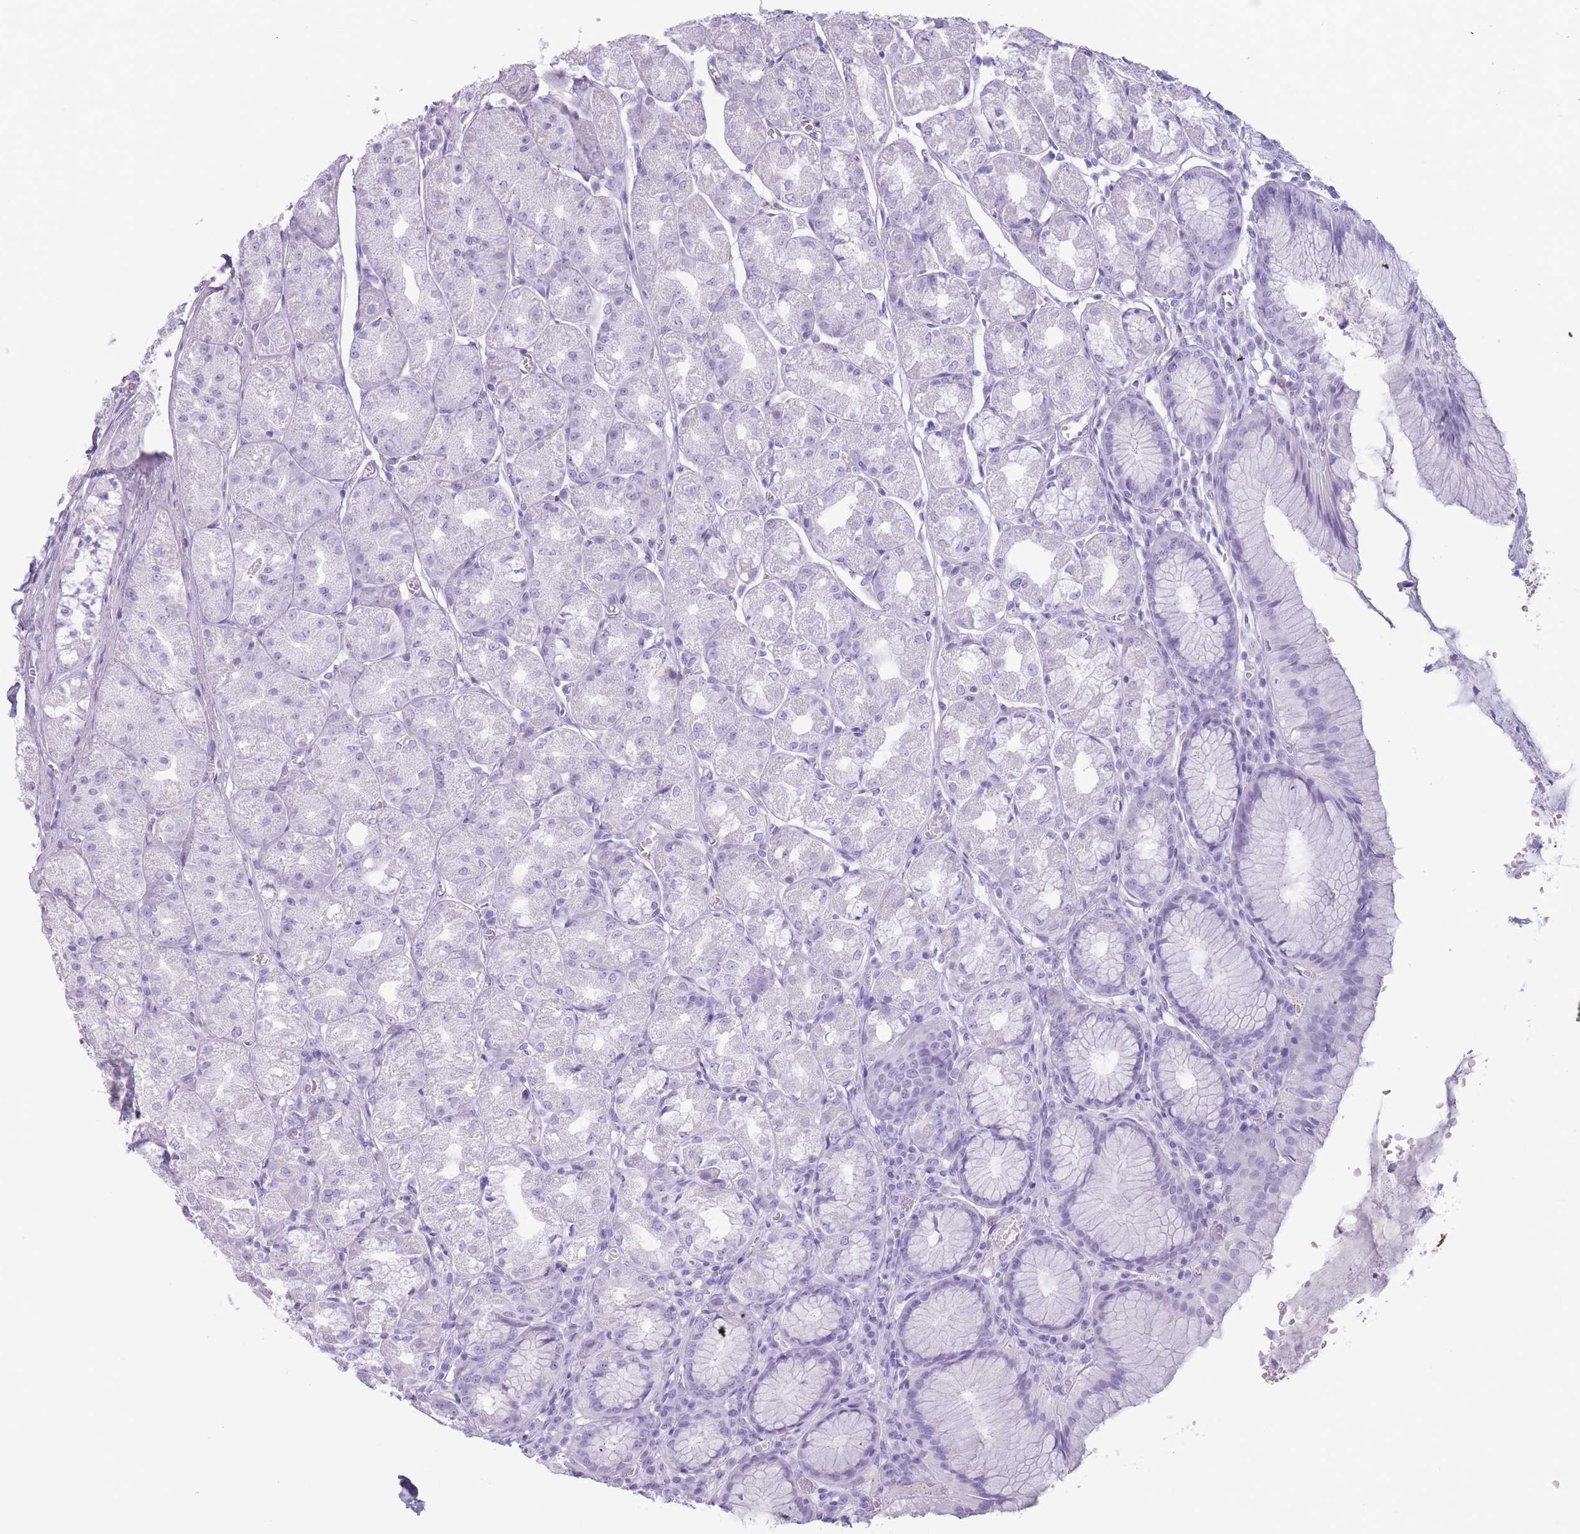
{"staining": {"intensity": "negative", "quantity": "none", "location": "none"}, "tissue": "stomach", "cell_type": "Glandular cells", "image_type": "normal", "snomed": [{"axis": "morphology", "description": "Normal tissue, NOS"}, {"axis": "topography", "description": "Stomach"}], "caption": "High magnification brightfield microscopy of normal stomach stained with DAB (3,3'-diaminobenzidine) (brown) and counterstained with hematoxylin (blue): glandular cells show no significant positivity.", "gene": "PNMA3", "patient": {"sex": "male", "age": 55}}